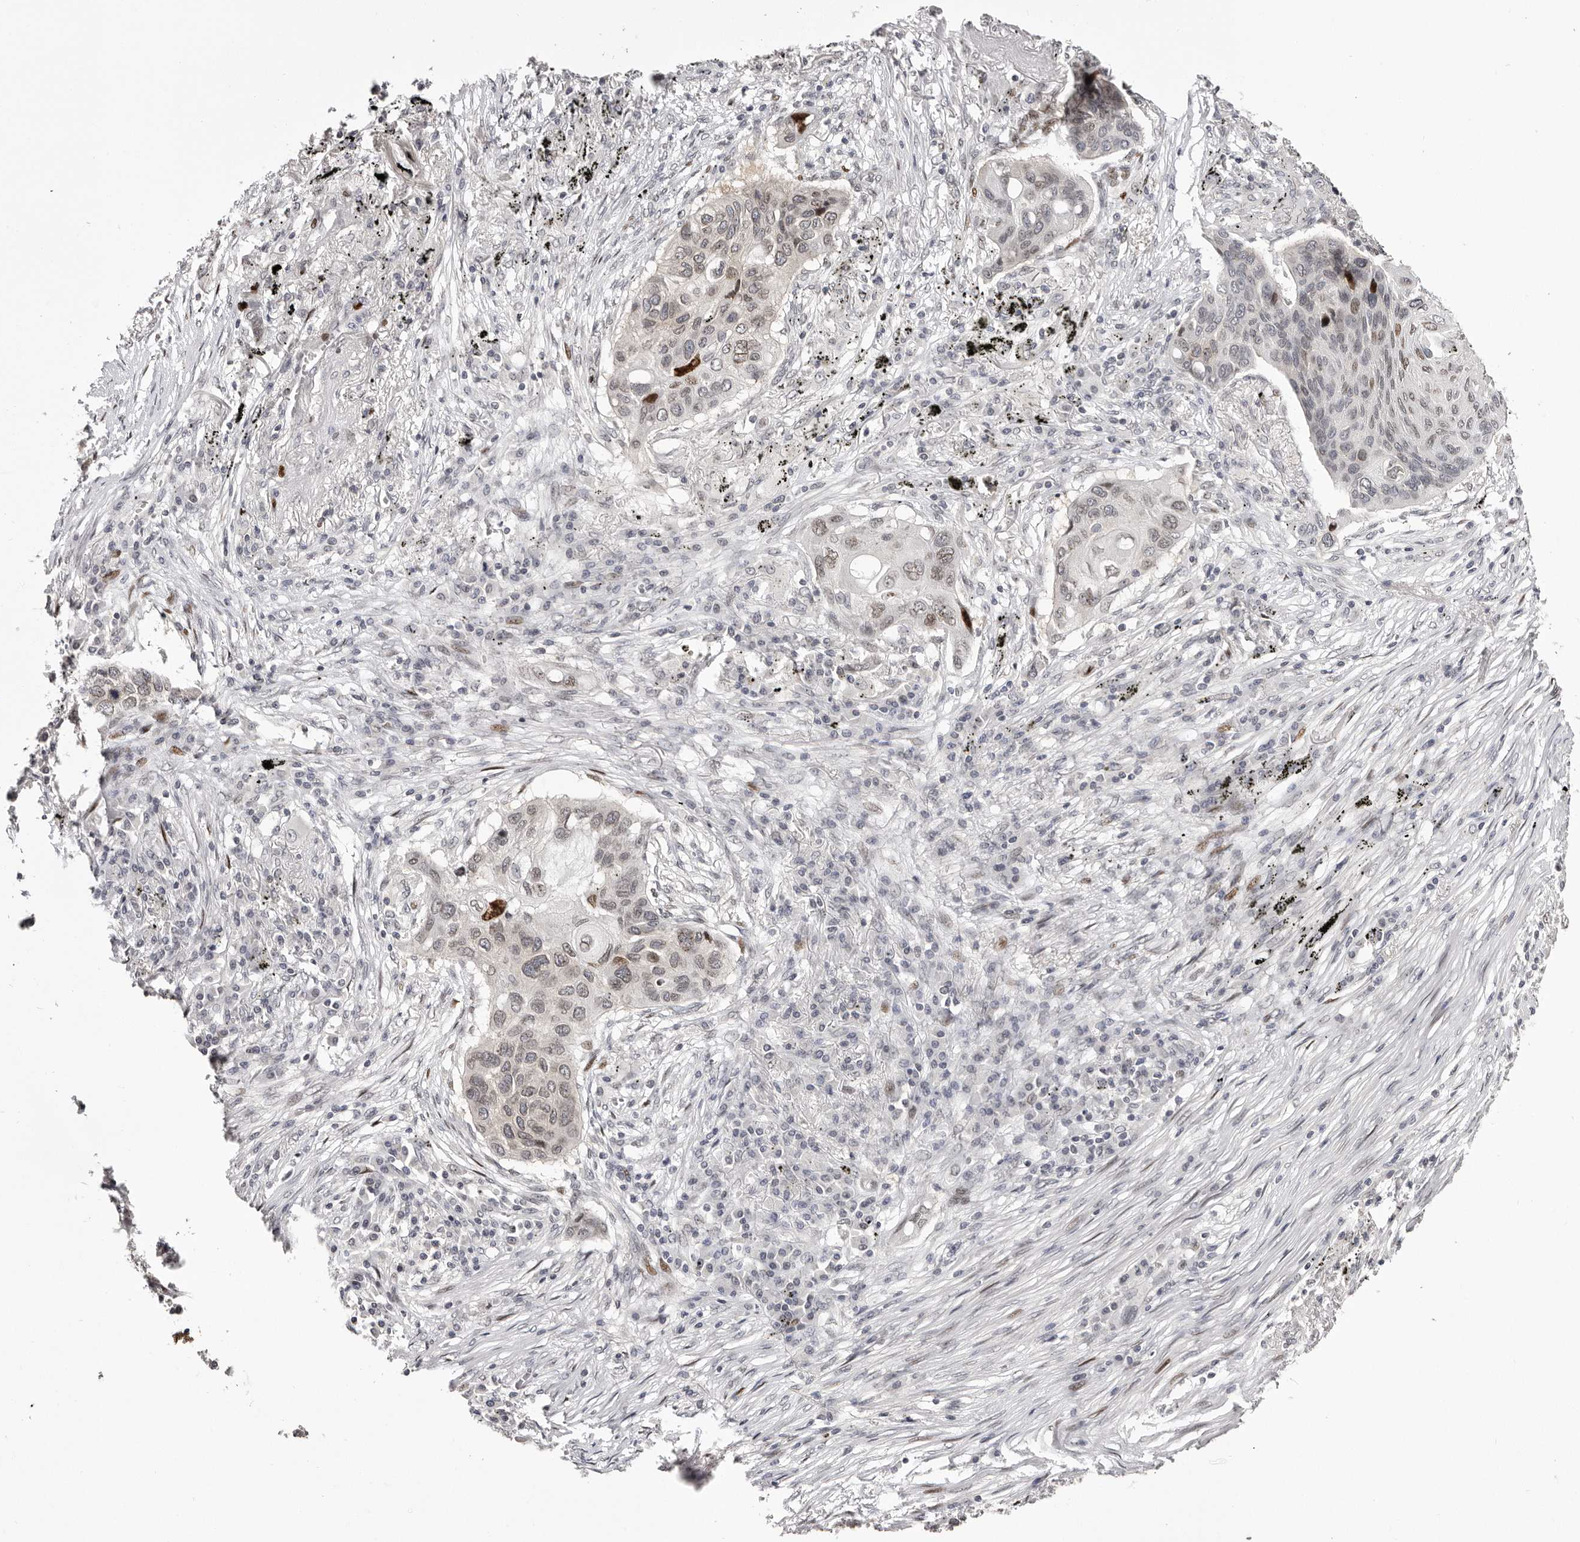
{"staining": {"intensity": "moderate", "quantity": "25%-75%", "location": "cytoplasmic/membranous,nuclear"}, "tissue": "lung cancer", "cell_type": "Tumor cells", "image_type": "cancer", "snomed": [{"axis": "morphology", "description": "Squamous cell carcinoma, NOS"}, {"axis": "topography", "description": "Lung"}], "caption": "Immunohistochemical staining of squamous cell carcinoma (lung) demonstrates medium levels of moderate cytoplasmic/membranous and nuclear protein expression in approximately 25%-75% of tumor cells.", "gene": "NUP153", "patient": {"sex": "female", "age": 63}}